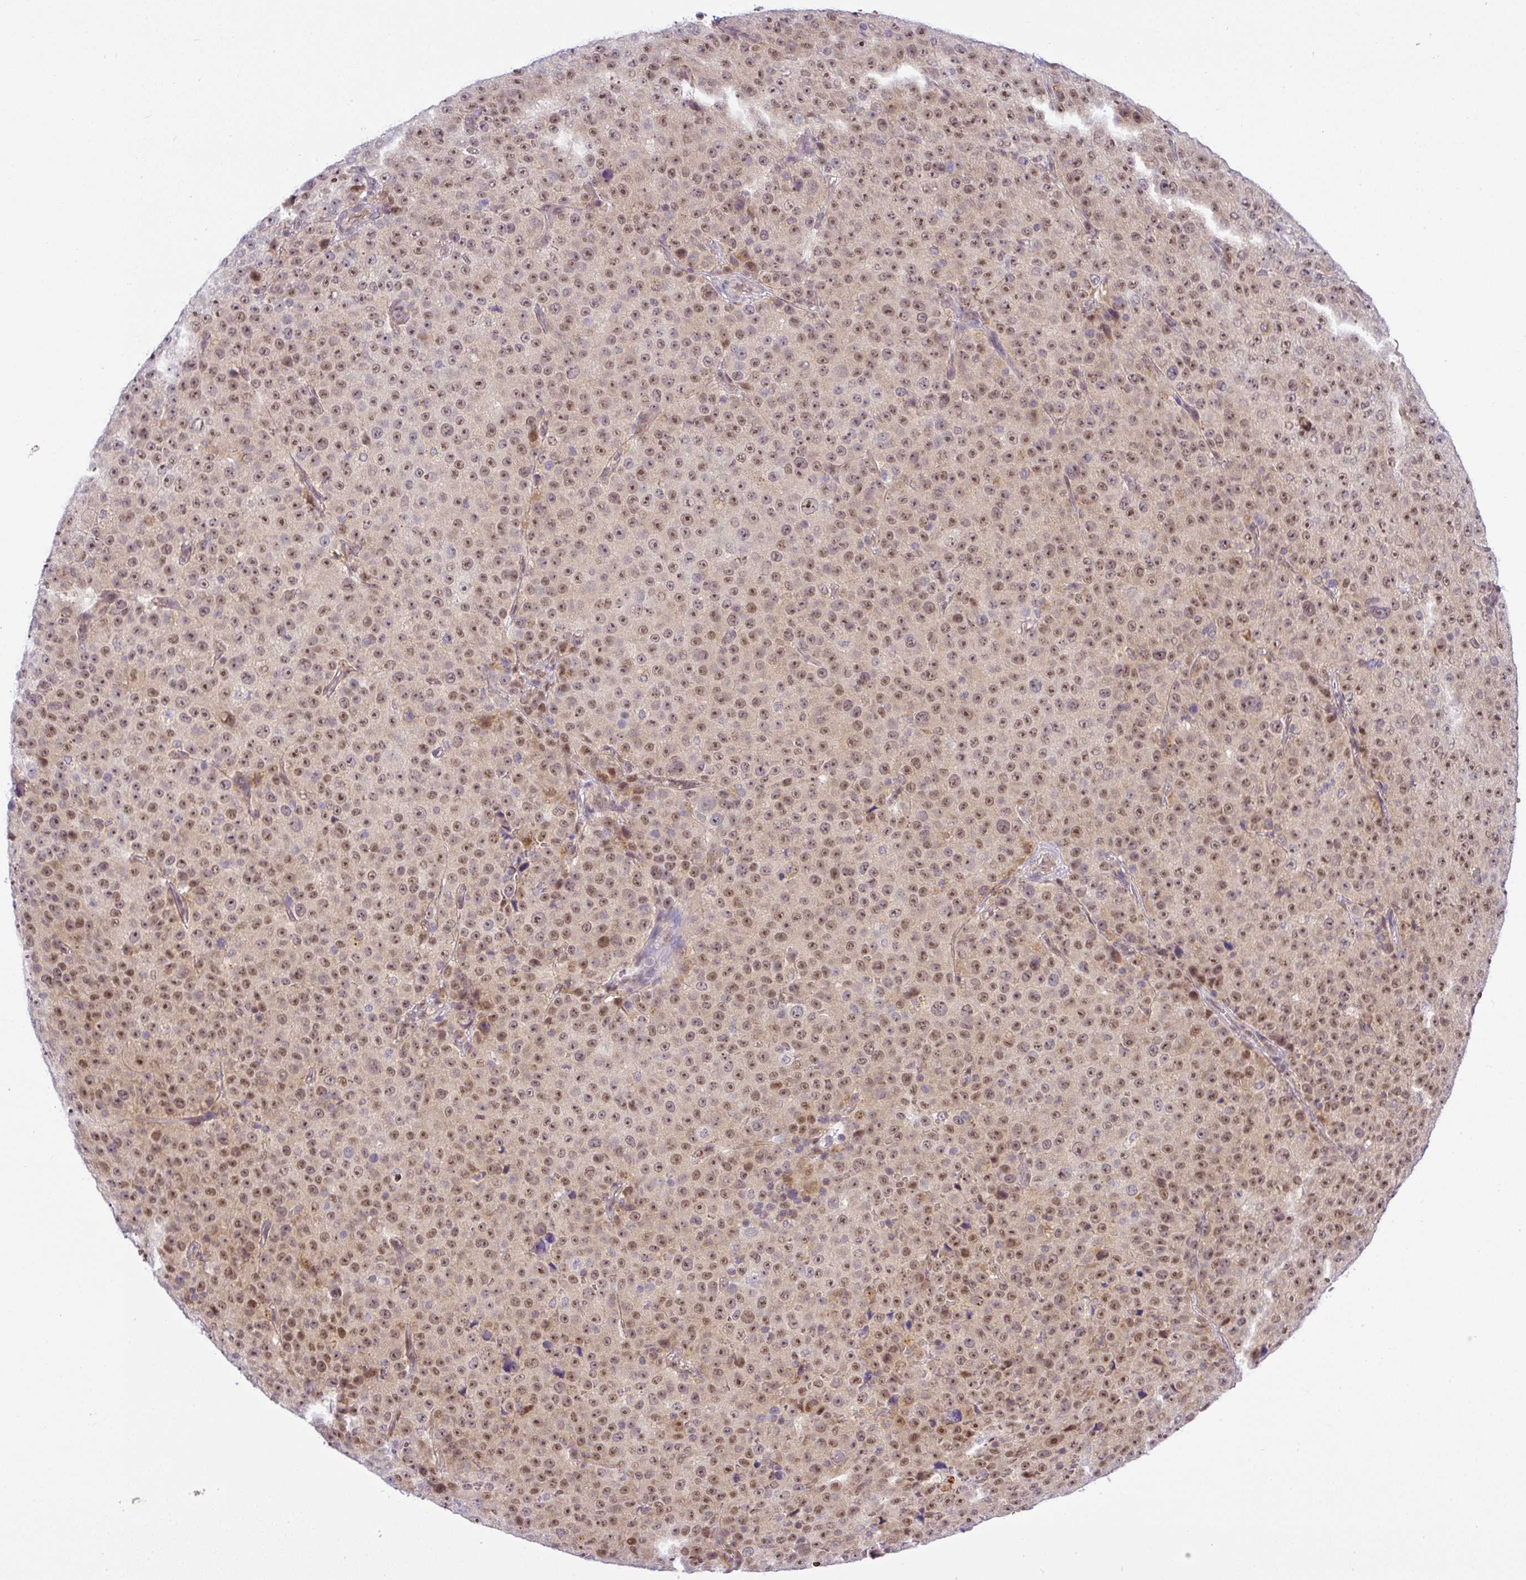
{"staining": {"intensity": "moderate", "quantity": ">75%", "location": "nuclear"}, "tissue": "melanoma", "cell_type": "Tumor cells", "image_type": "cancer", "snomed": [{"axis": "morphology", "description": "Malignant melanoma, Metastatic site"}, {"axis": "topography", "description": "Skin"}, {"axis": "topography", "description": "Lymph node"}], "caption": "This photomicrograph demonstrates malignant melanoma (metastatic site) stained with IHC to label a protein in brown. The nuclear of tumor cells show moderate positivity for the protein. Nuclei are counter-stained blue.", "gene": "NDUFB2", "patient": {"sex": "male", "age": 66}}